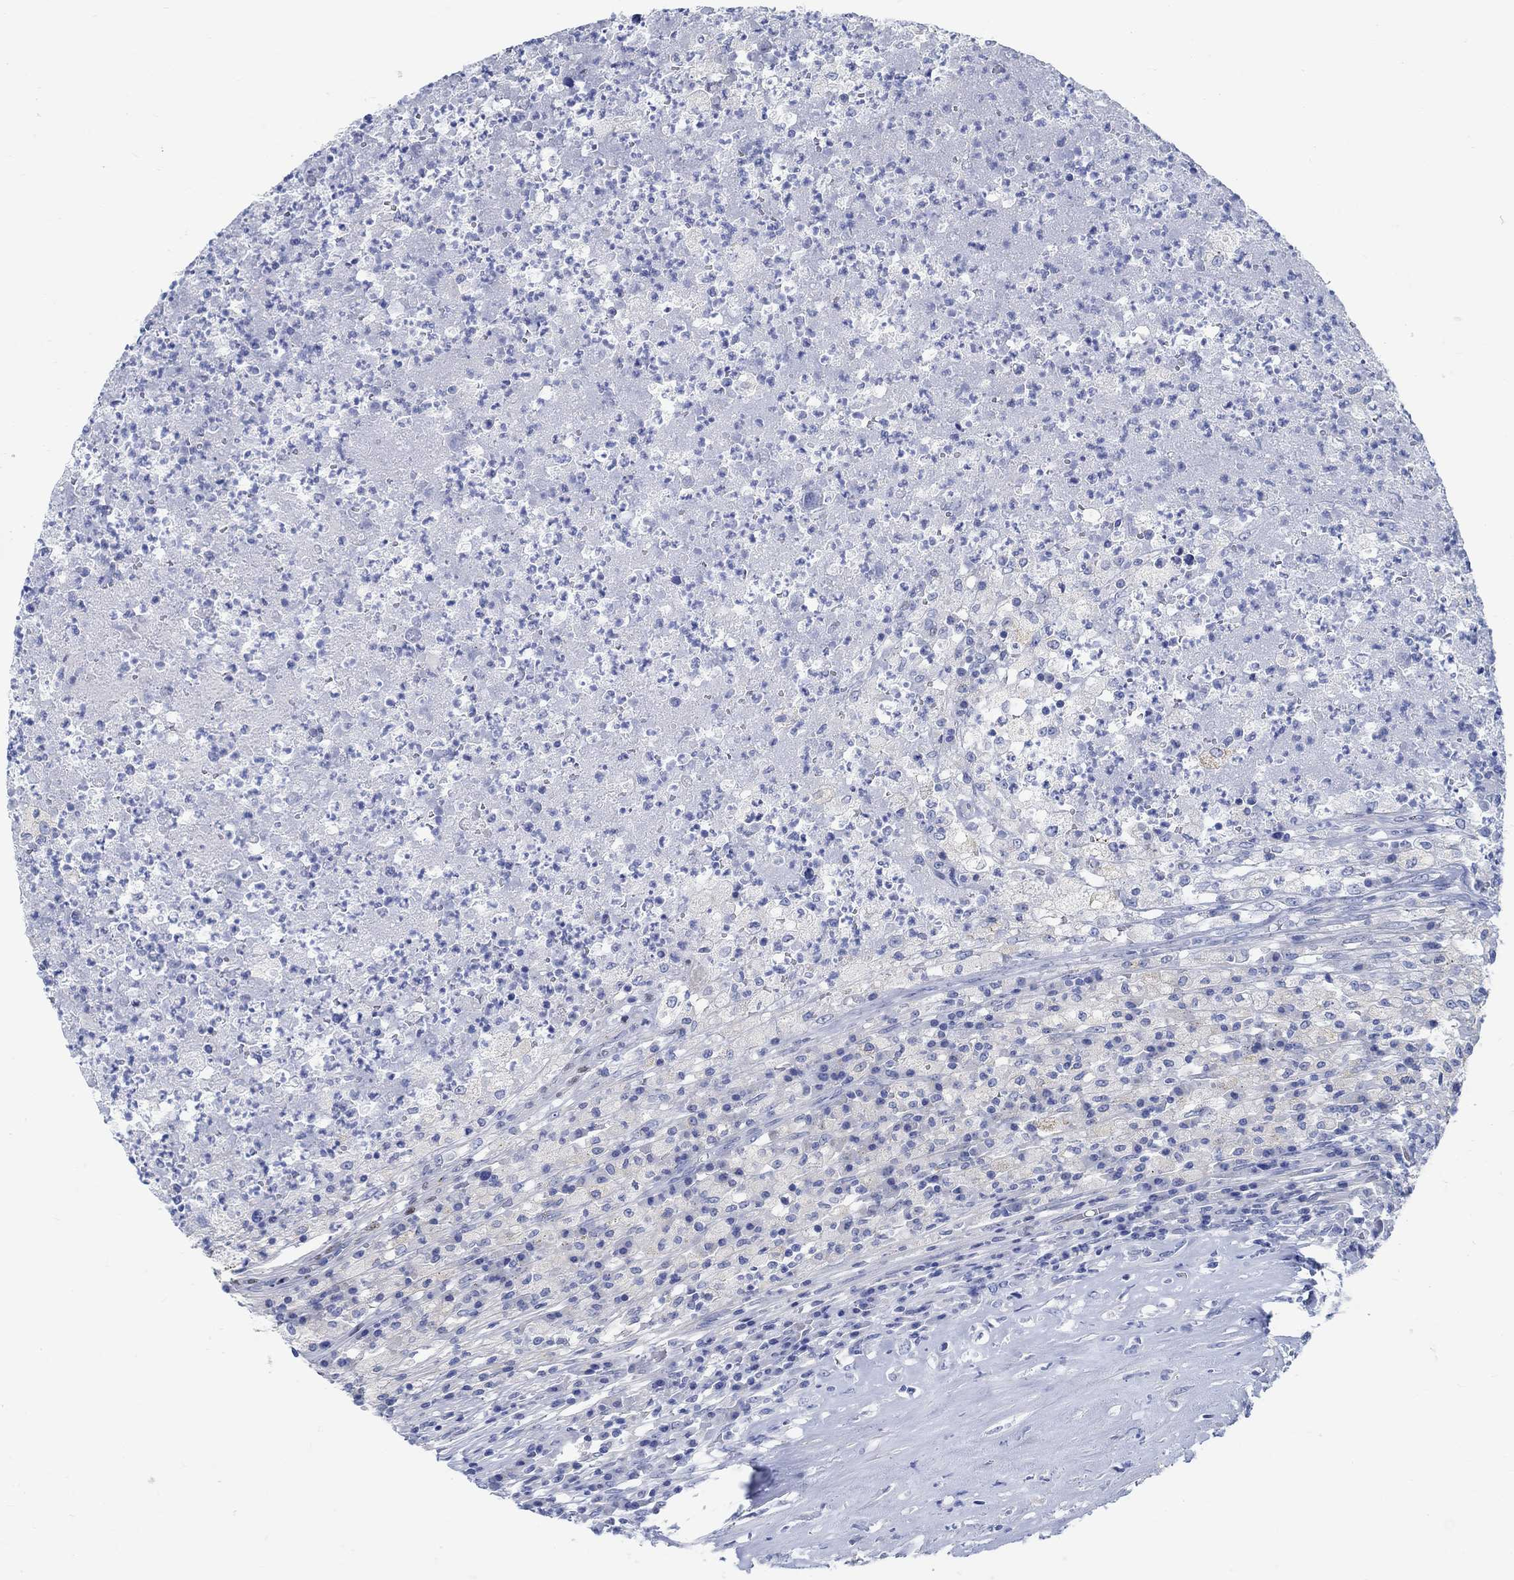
{"staining": {"intensity": "negative", "quantity": "none", "location": "none"}, "tissue": "testis cancer", "cell_type": "Tumor cells", "image_type": "cancer", "snomed": [{"axis": "morphology", "description": "Necrosis, NOS"}, {"axis": "morphology", "description": "Carcinoma, Embryonal, NOS"}, {"axis": "topography", "description": "Testis"}], "caption": "Tumor cells are negative for brown protein staining in testis embryonal carcinoma. Brightfield microscopy of IHC stained with DAB (3,3'-diaminobenzidine) (brown) and hematoxylin (blue), captured at high magnification.", "gene": "RBM20", "patient": {"sex": "male", "age": 19}}